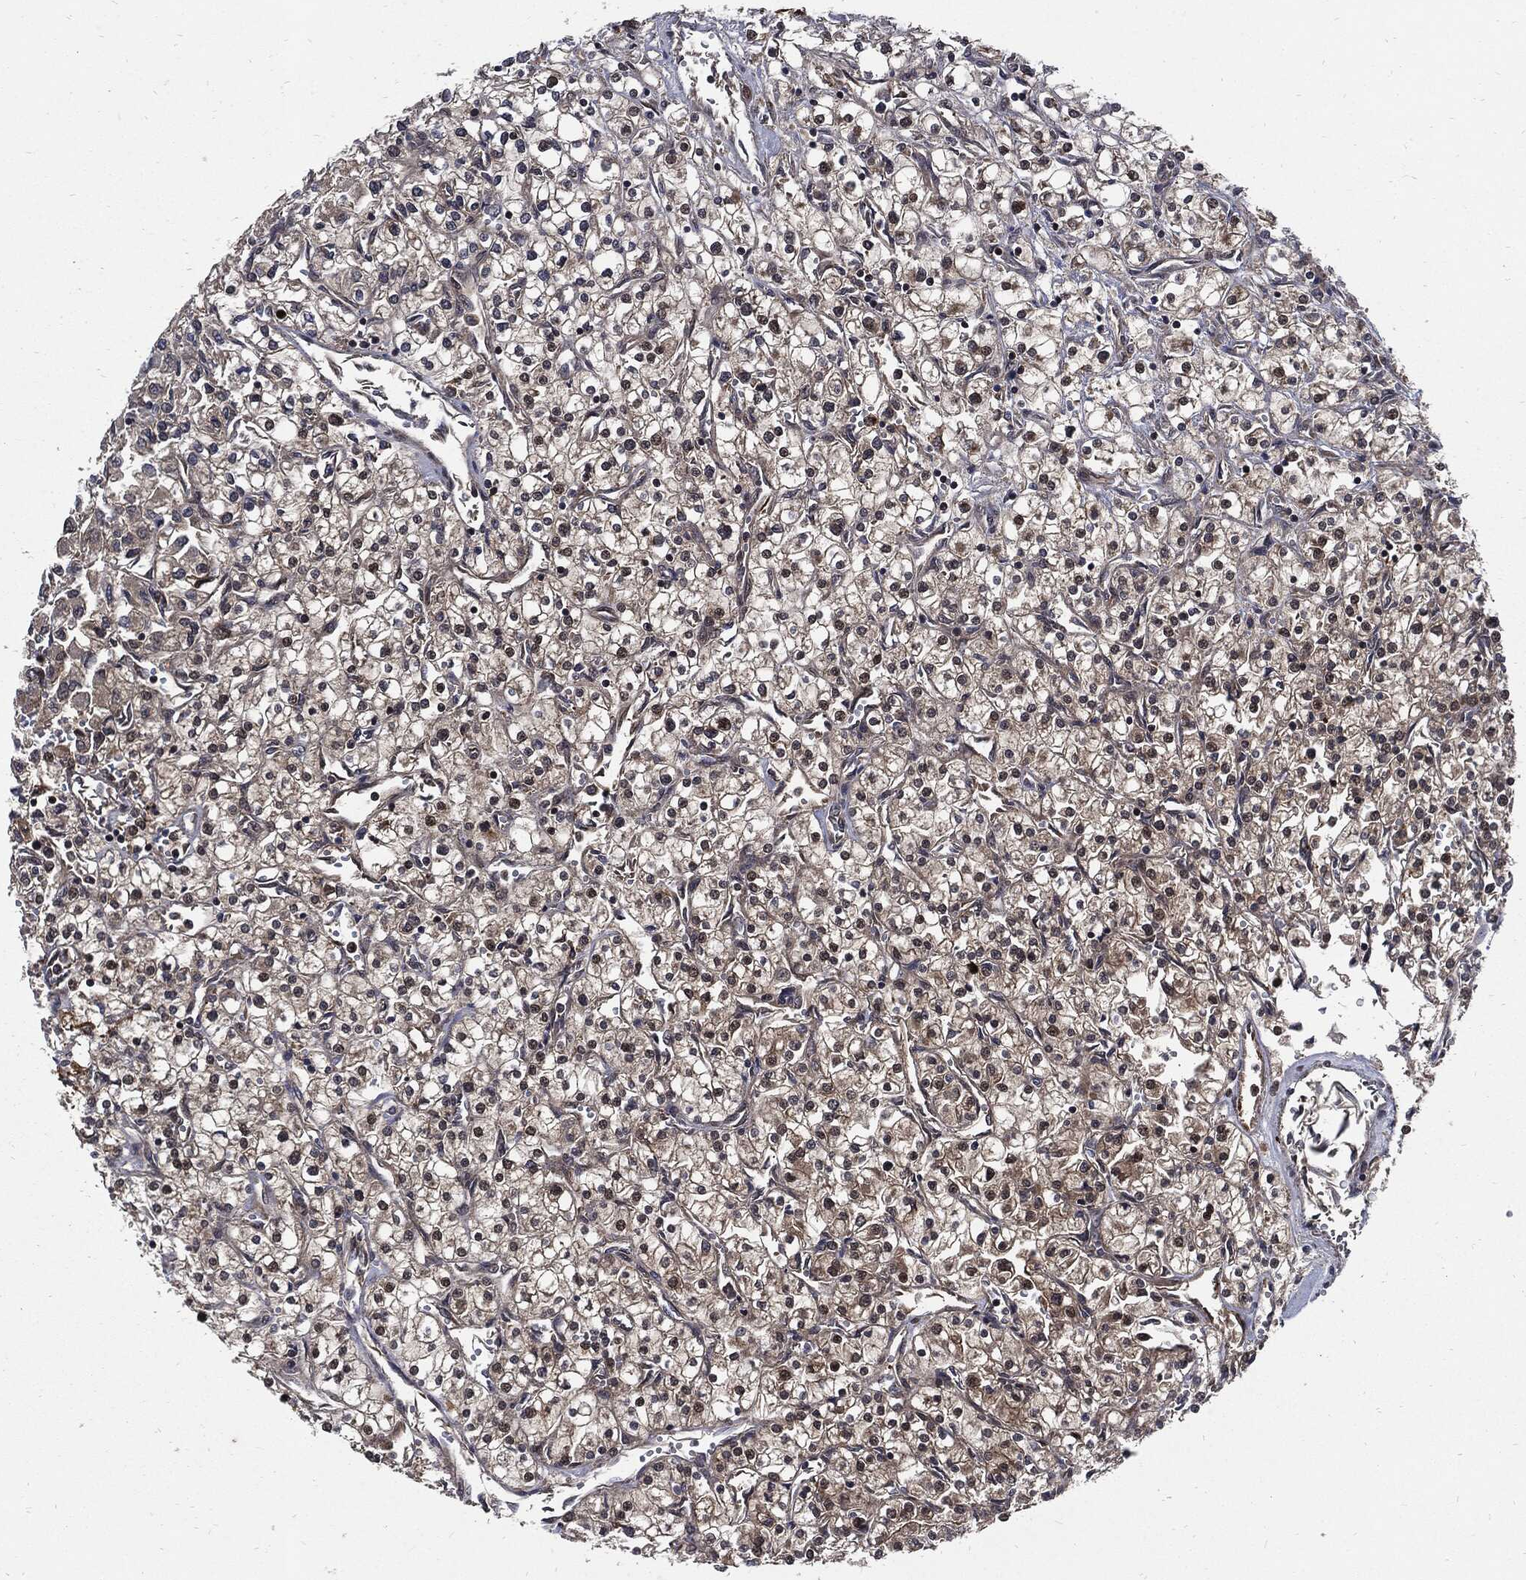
{"staining": {"intensity": "moderate", "quantity": "<25%", "location": "cytoplasmic/membranous"}, "tissue": "renal cancer", "cell_type": "Tumor cells", "image_type": "cancer", "snomed": [{"axis": "morphology", "description": "Adenocarcinoma, NOS"}, {"axis": "topography", "description": "Kidney"}], "caption": "DAB immunohistochemical staining of renal cancer exhibits moderate cytoplasmic/membranous protein expression in about <25% of tumor cells.", "gene": "CLU", "patient": {"sex": "male", "age": 80}}